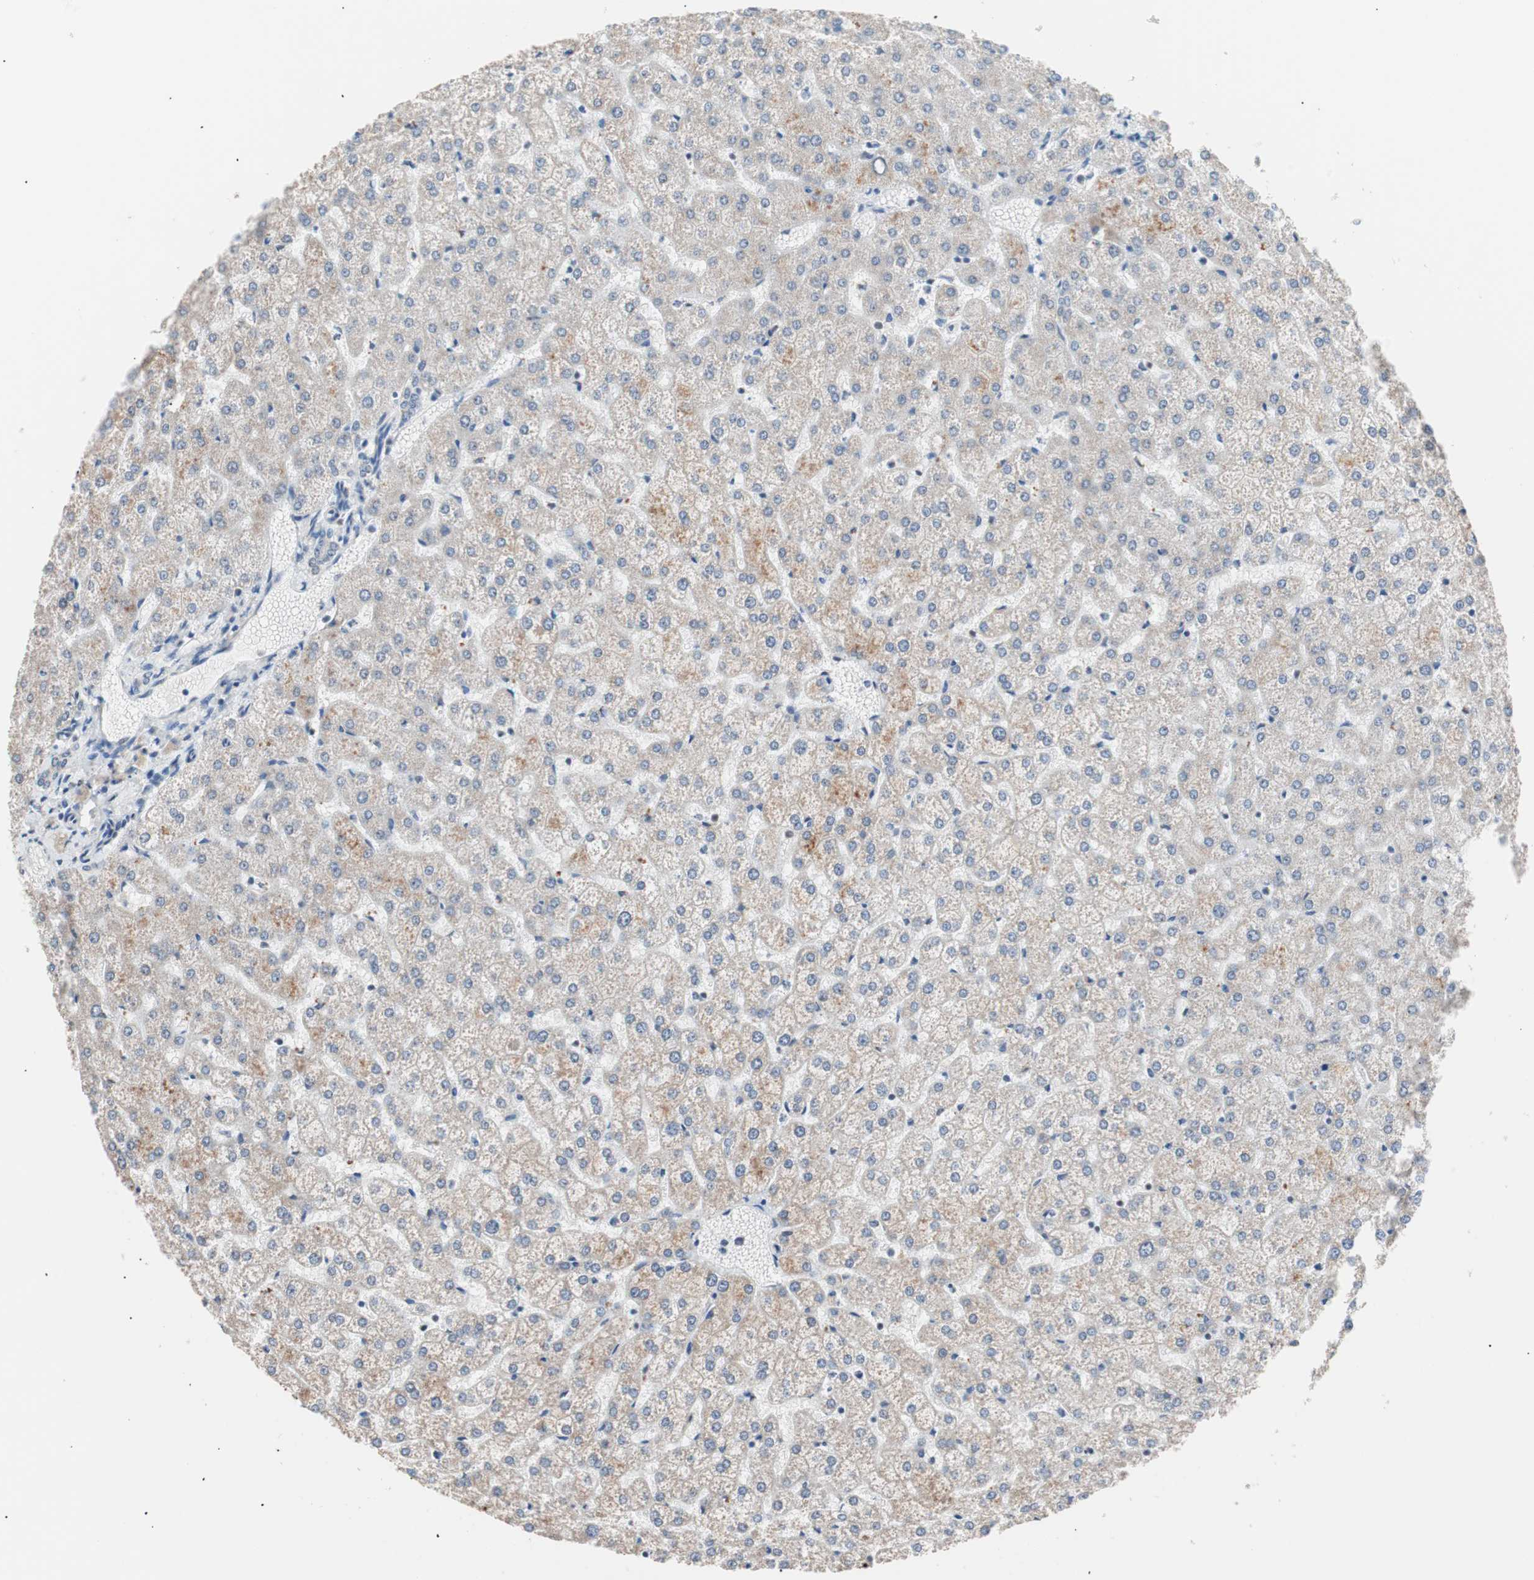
{"staining": {"intensity": "negative", "quantity": "none", "location": "none"}, "tissue": "liver", "cell_type": "Cholangiocytes", "image_type": "normal", "snomed": [{"axis": "morphology", "description": "Normal tissue, NOS"}, {"axis": "topography", "description": "Liver"}], "caption": "Immunohistochemistry (IHC) histopathology image of normal liver: human liver stained with DAB demonstrates no significant protein staining in cholangiocytes.", "gene": "LIG3", "patient": {"sex": "female", "age": 32}}